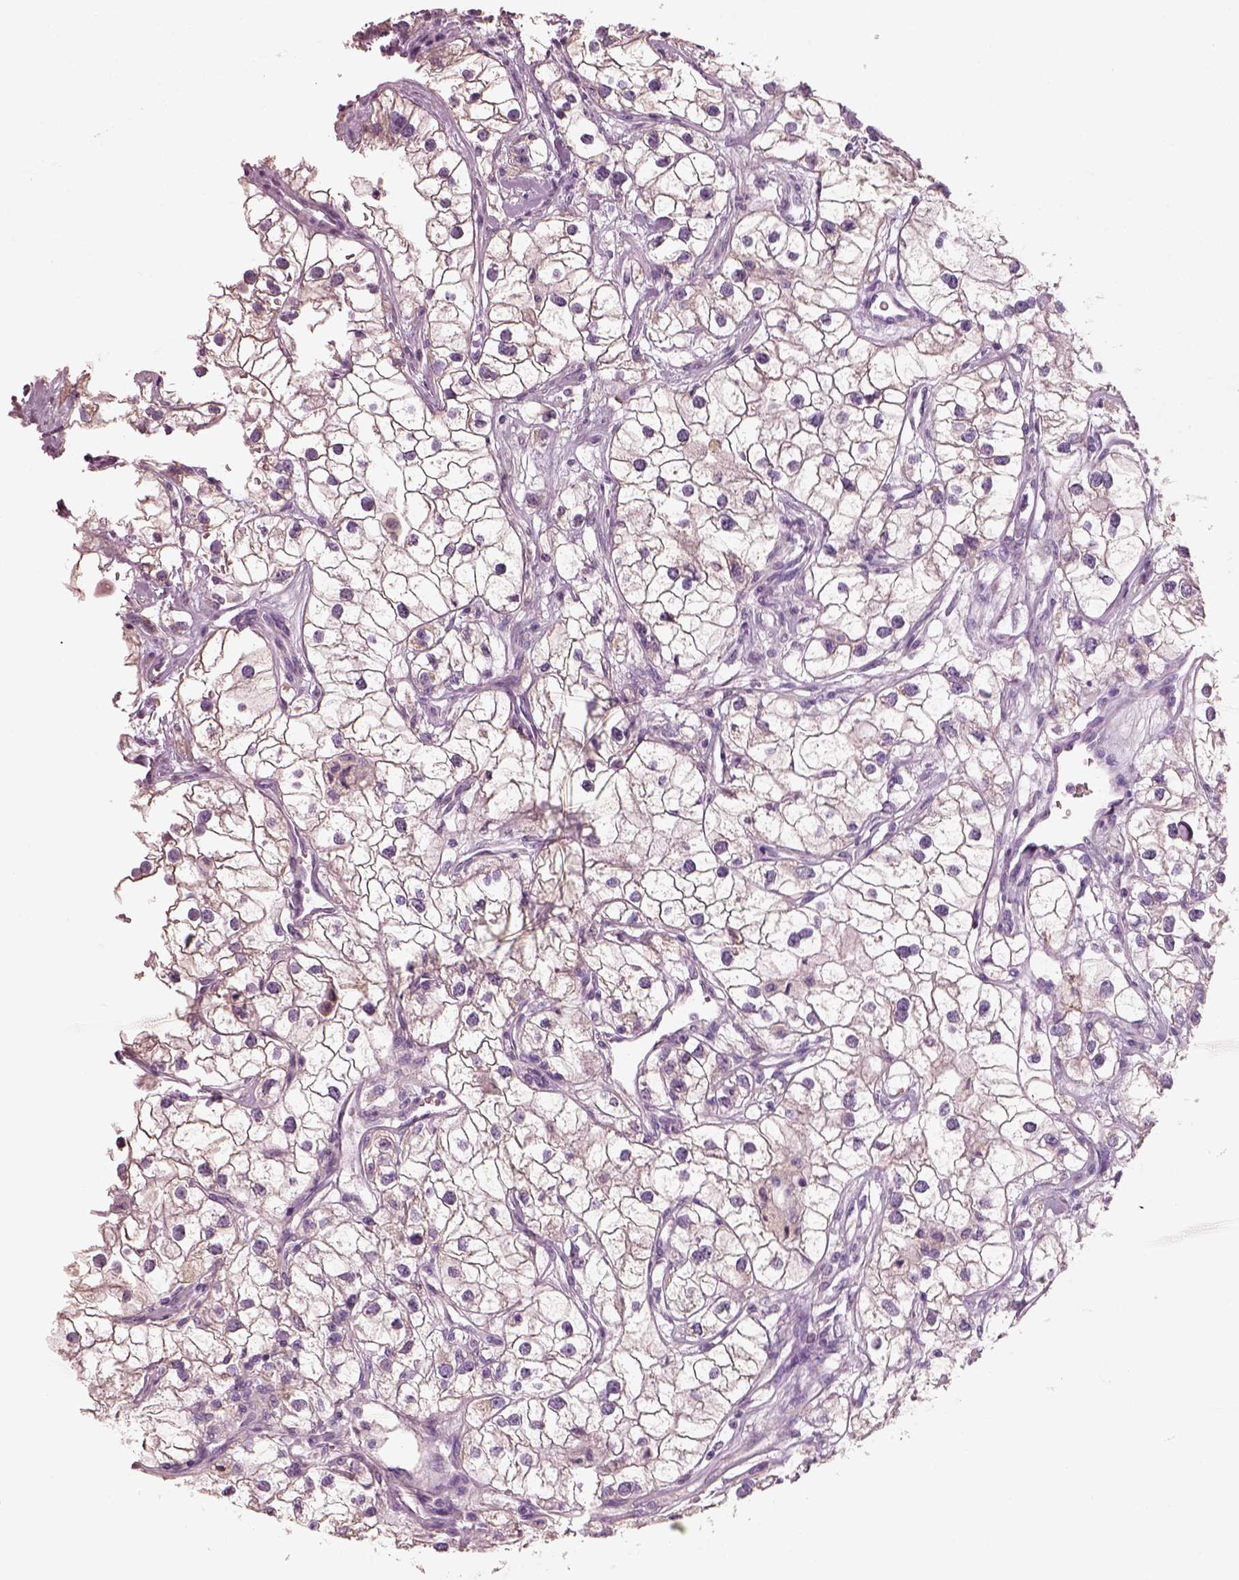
{"staining": {"intensity": "negative", "quantity": "none", "location": "none"}, "tissue": "renal cancer", "cell_type": "Tumor cells", "image_type": "cancer", "snomed": [{"axis": "morphology", "description": "Adenocarcinoma, NOS"}, {"axis": "topography", "description": "Kidney"}], "caption": "Immunohistochemistry of human renal cancer (adenocarcinoma) shows no positivity in tumor cells. (DAB immunohistochemistry (IHC) with hematoxylin counter stain).", "gene": "PNOC", "patient": {"sex": "male", "age": 59}}